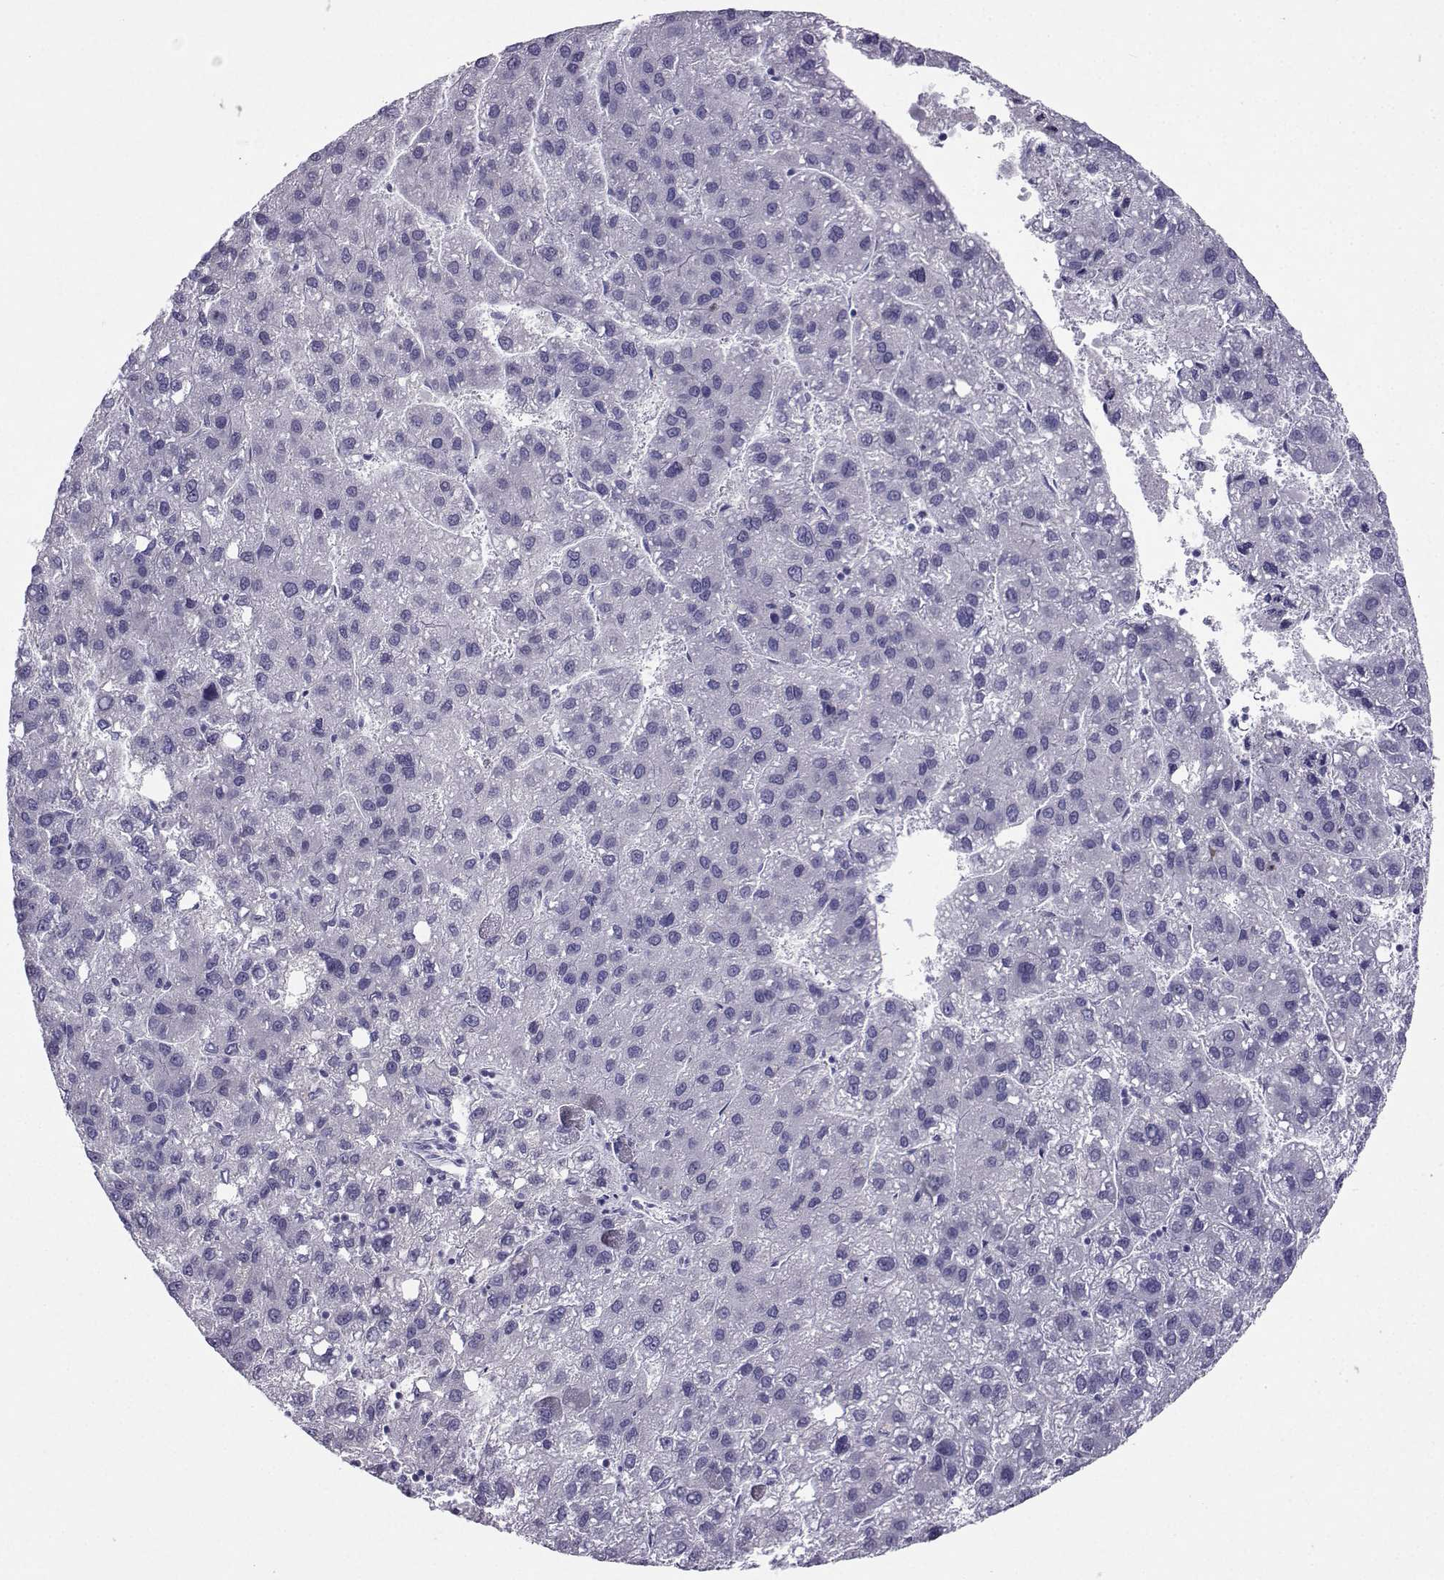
{"staining": {"intensity": "negative", "quantity": "none", "location": "none"}, "tissue": "liver cancer", "cell_type": "Tumor cells", "image_type": "cancer", "snomed": [{"axis": "morphology", "description": "Carcinoma, Hepatocellular, NOS"}, {"axis": "topography", "description": "Liver"}], "caption": "Immunohistochemistry (IHC) of human liver cancer shows no positivity in tumor cells.", "gene": "FBXO24", "patient": {"sex": "female", "age": 82}}